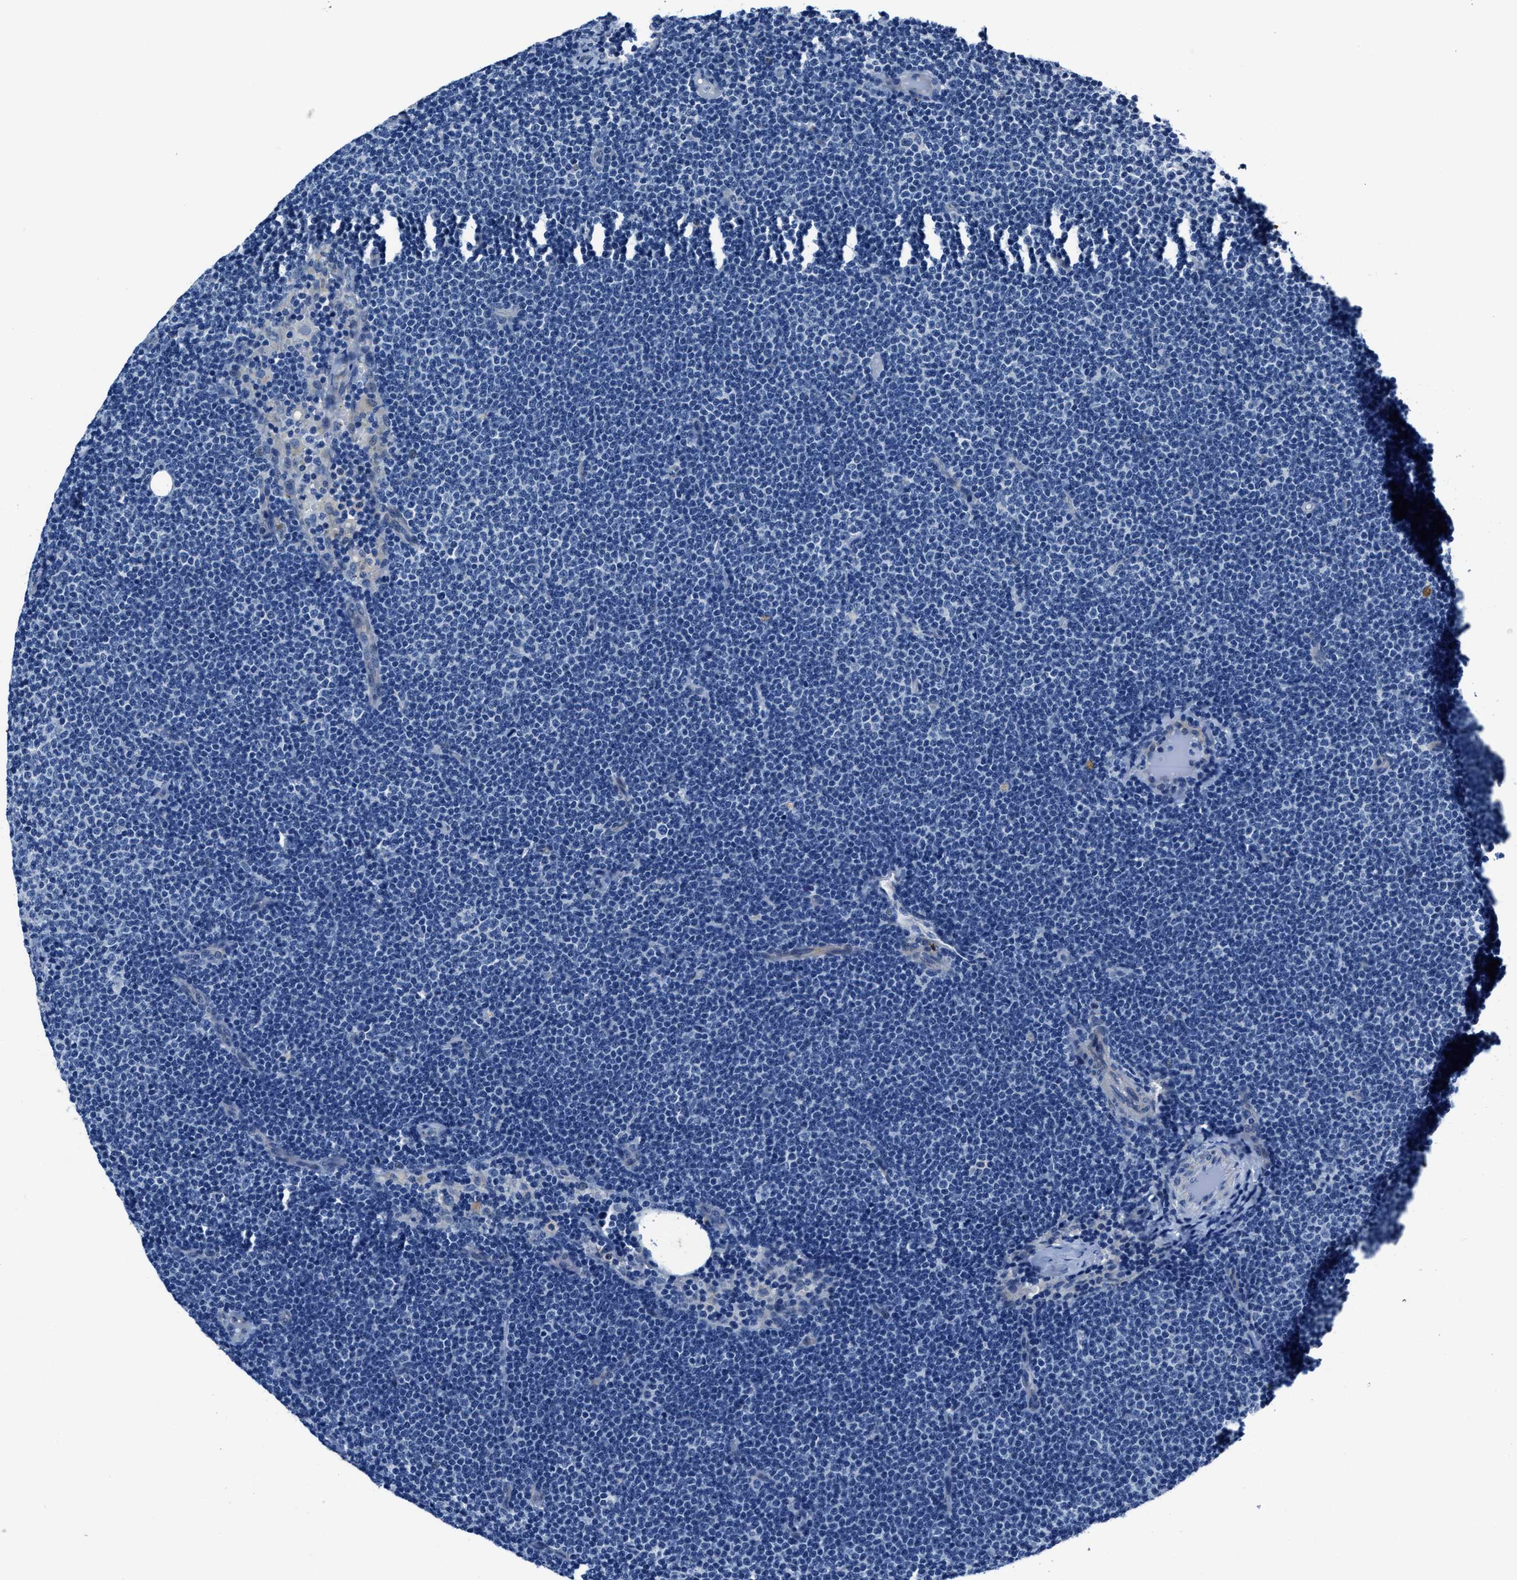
{"staining": {"intensity": "negative", "quantity": "none", "location": "none"}, "tissue": "lymphoma", "cell_type": "Tumor cells", "image_type": "cancer", "snomed": [{"axis": "morphology", "description": "Malignant lymphoma, non-Hodgkin's type, Low grade"}, {"axis": "topography", "description": "Lymph node"}], "caption": "High magnification brightfield microscopy of malignant lymphoma, non-Hodgkin's type (low-grade) stained with DAB (3,3'-diaminobenzidine) (brown) and counterstained with hematoxylin (blue): tumor cells show no significant staining.", "gene": "NACAD", "patient": {"sex": "female", "age": 53}}